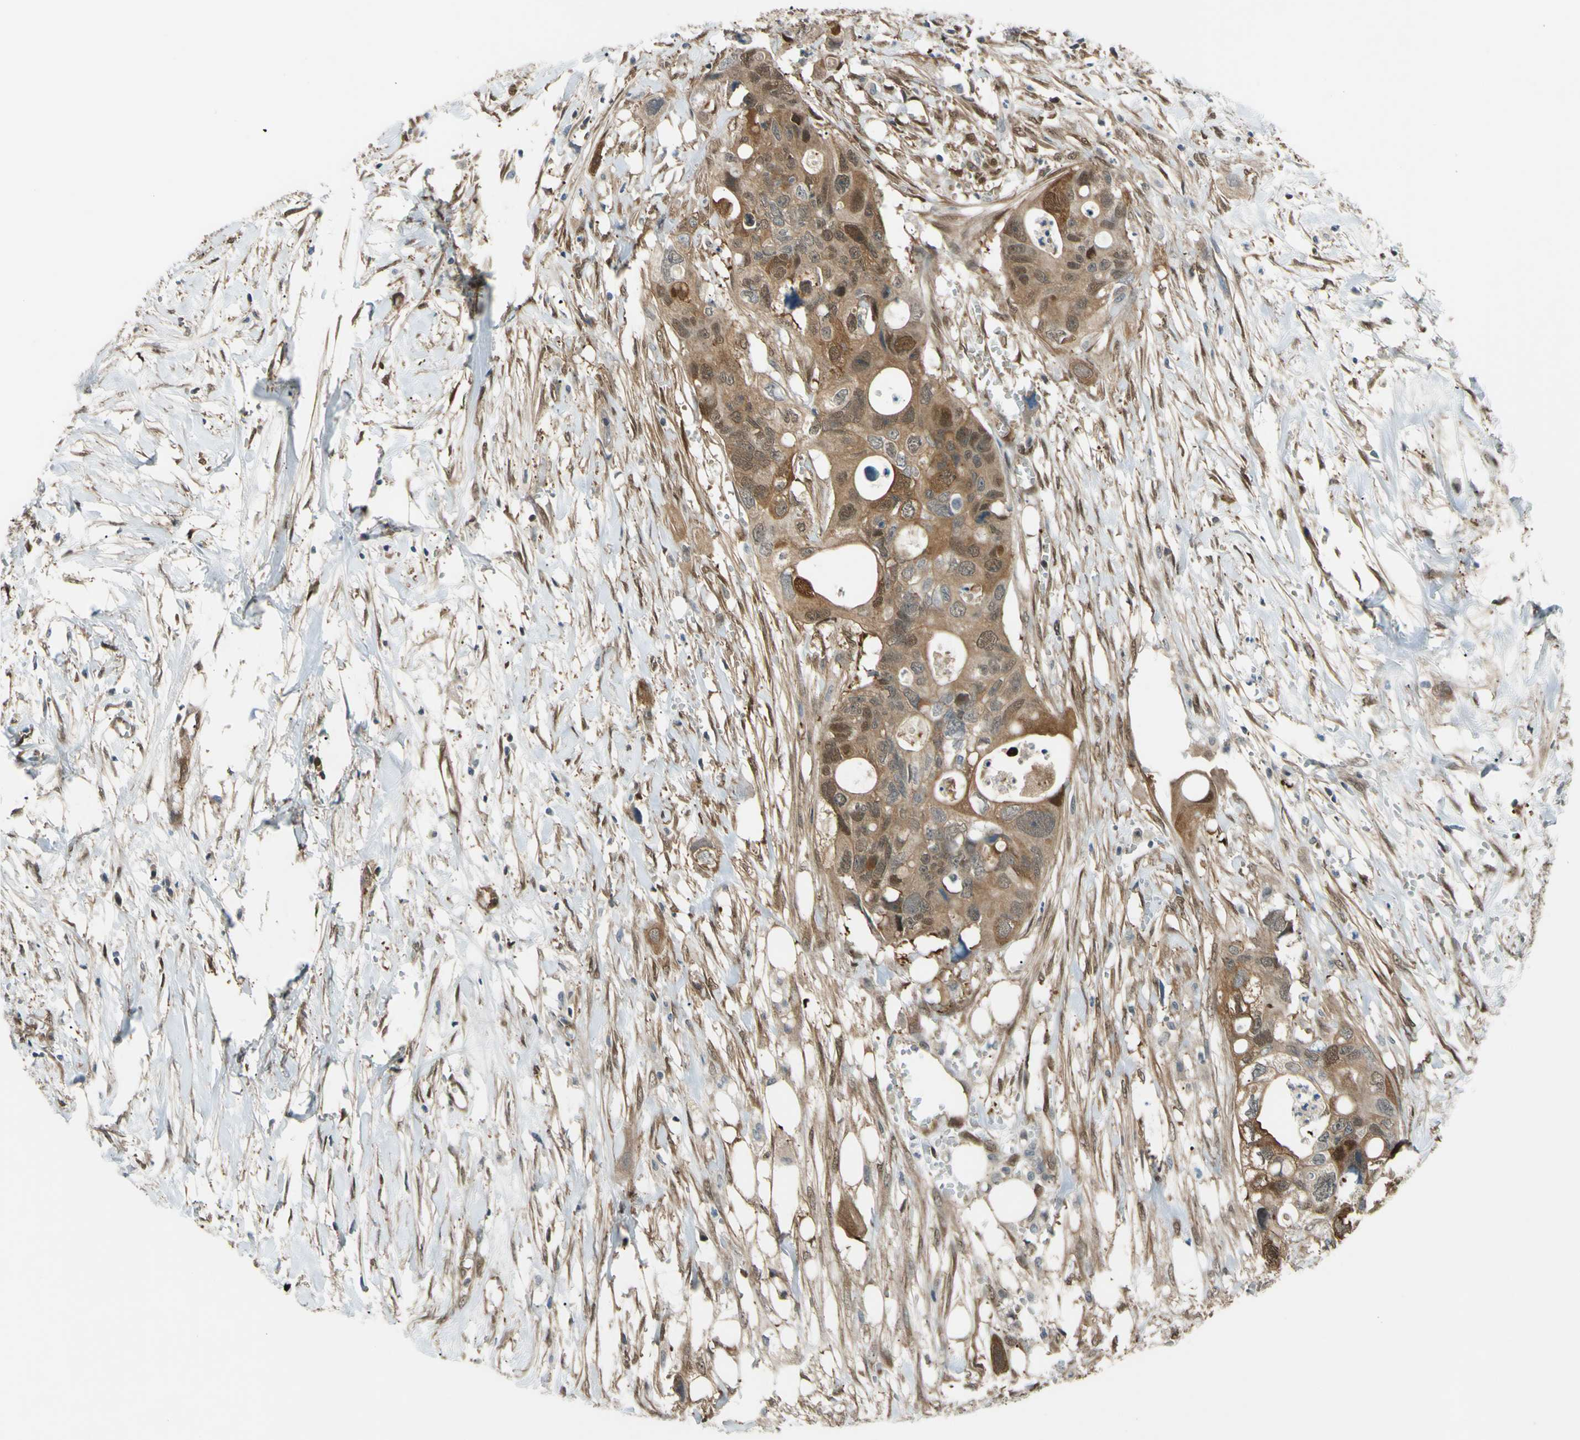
{"staining": {"intensity": "moderate", "quantity": ">75%", "location": "cytoplasmic/membranous"}, "tissue": "colorectal cancer", "cell_type": "Tumor cells", "image_type": "cancer", "snomed": [{"axis": "morphology", "description": "Adenocarcinoma, NOS"}, {"axis": "topography", "description": "Colon"}], "caption": "A brown stain highlights moderate cytoplasmic/membranous expression of a protein in human adenocarcinoma (colorectal) tumor cells.", "gene": "YWHAQ", "patient": {"sex": "female", "age": 57}}